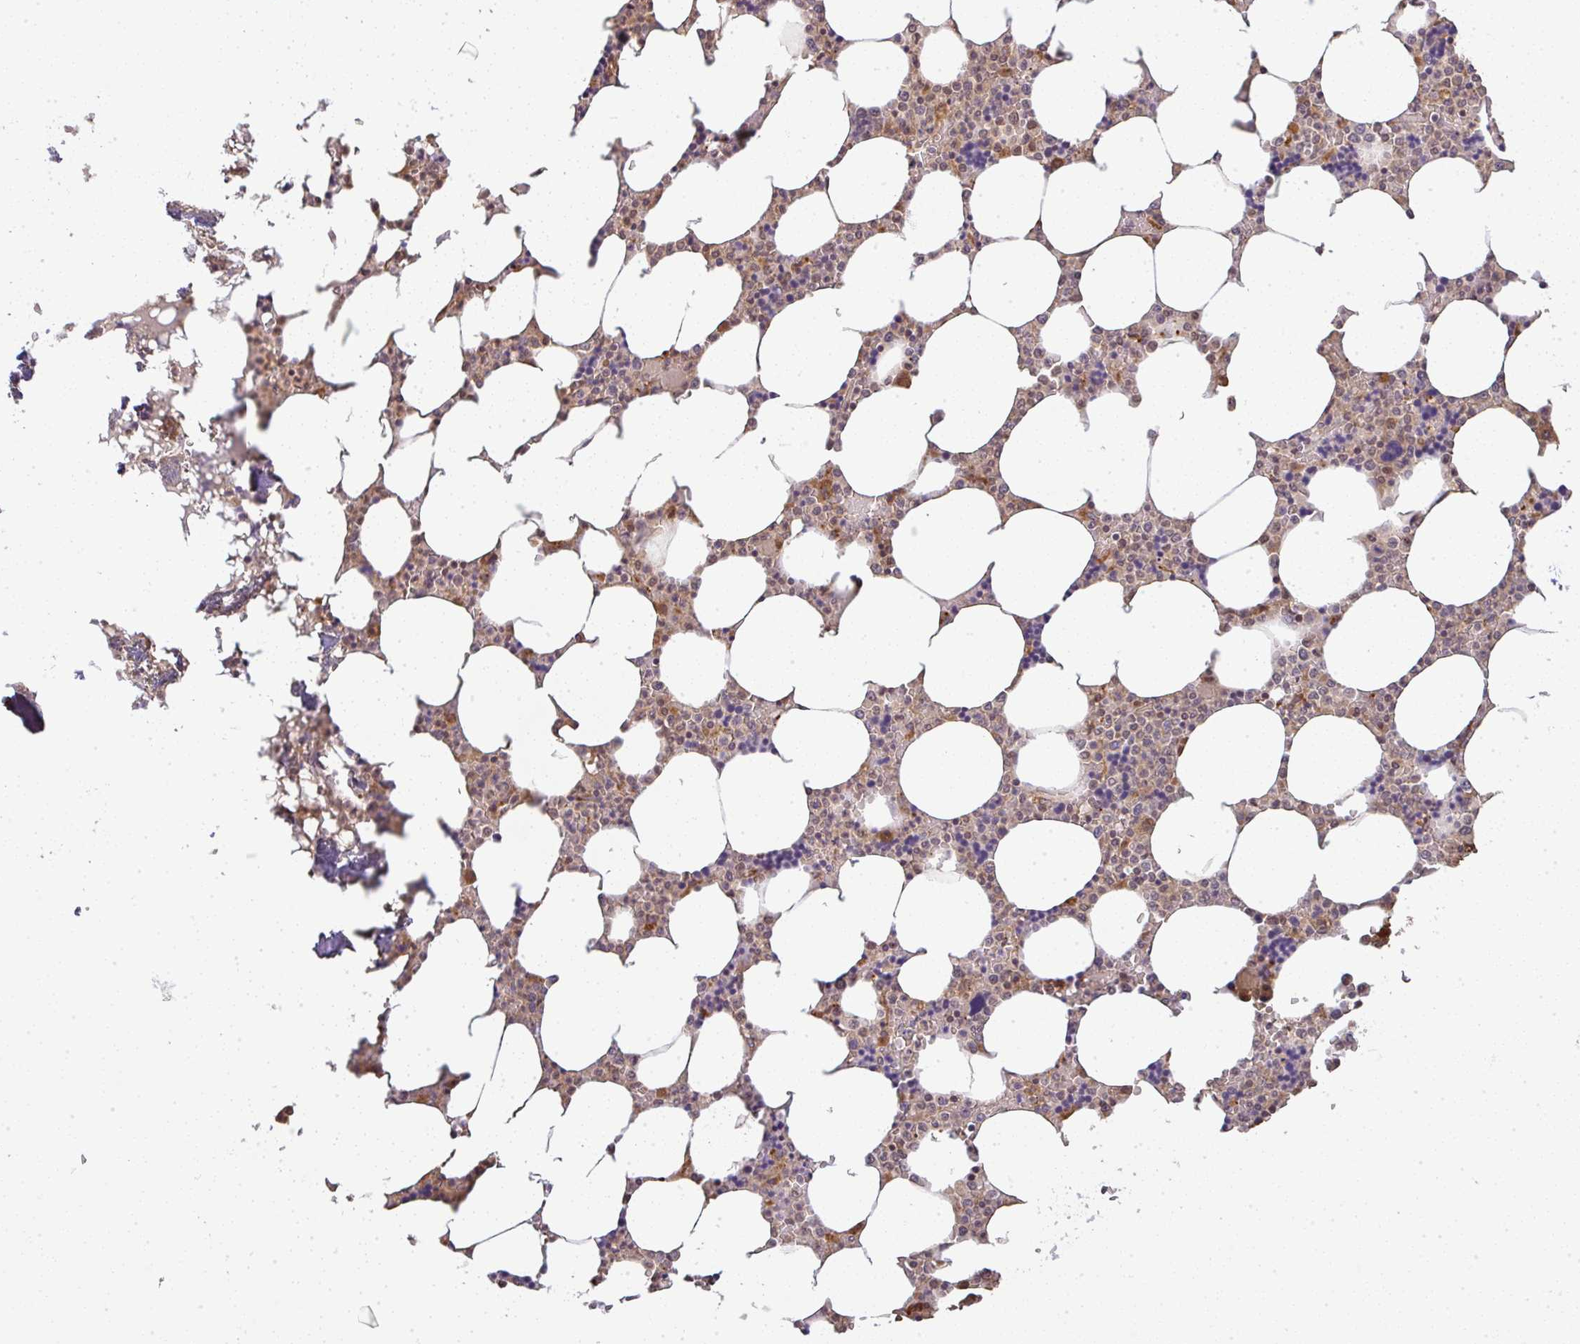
{"staining": {"intensity": "weak", "quantity": "25%-75%", "location": "cytoplasmic/membranous"}, "tissue": "bone marrow", "cell_type": "Hematopoietic cells", "image_type": "normal", "snomed": [{"axis": "morphology", "description": "Normal tissue, NOS"}, {"axis": "topography", "description": "Bone marrow"}], "caption": "DAB (3,3'-diaminobenzidine) immunohistochemical staining of normal human bone marrow displays weak cytoplasmic/membranous protein staining in approximately 25%-75% of hematopoietic cells.", "gene": "FAM153A", "patient": {"sex": "male", "age": 64}}